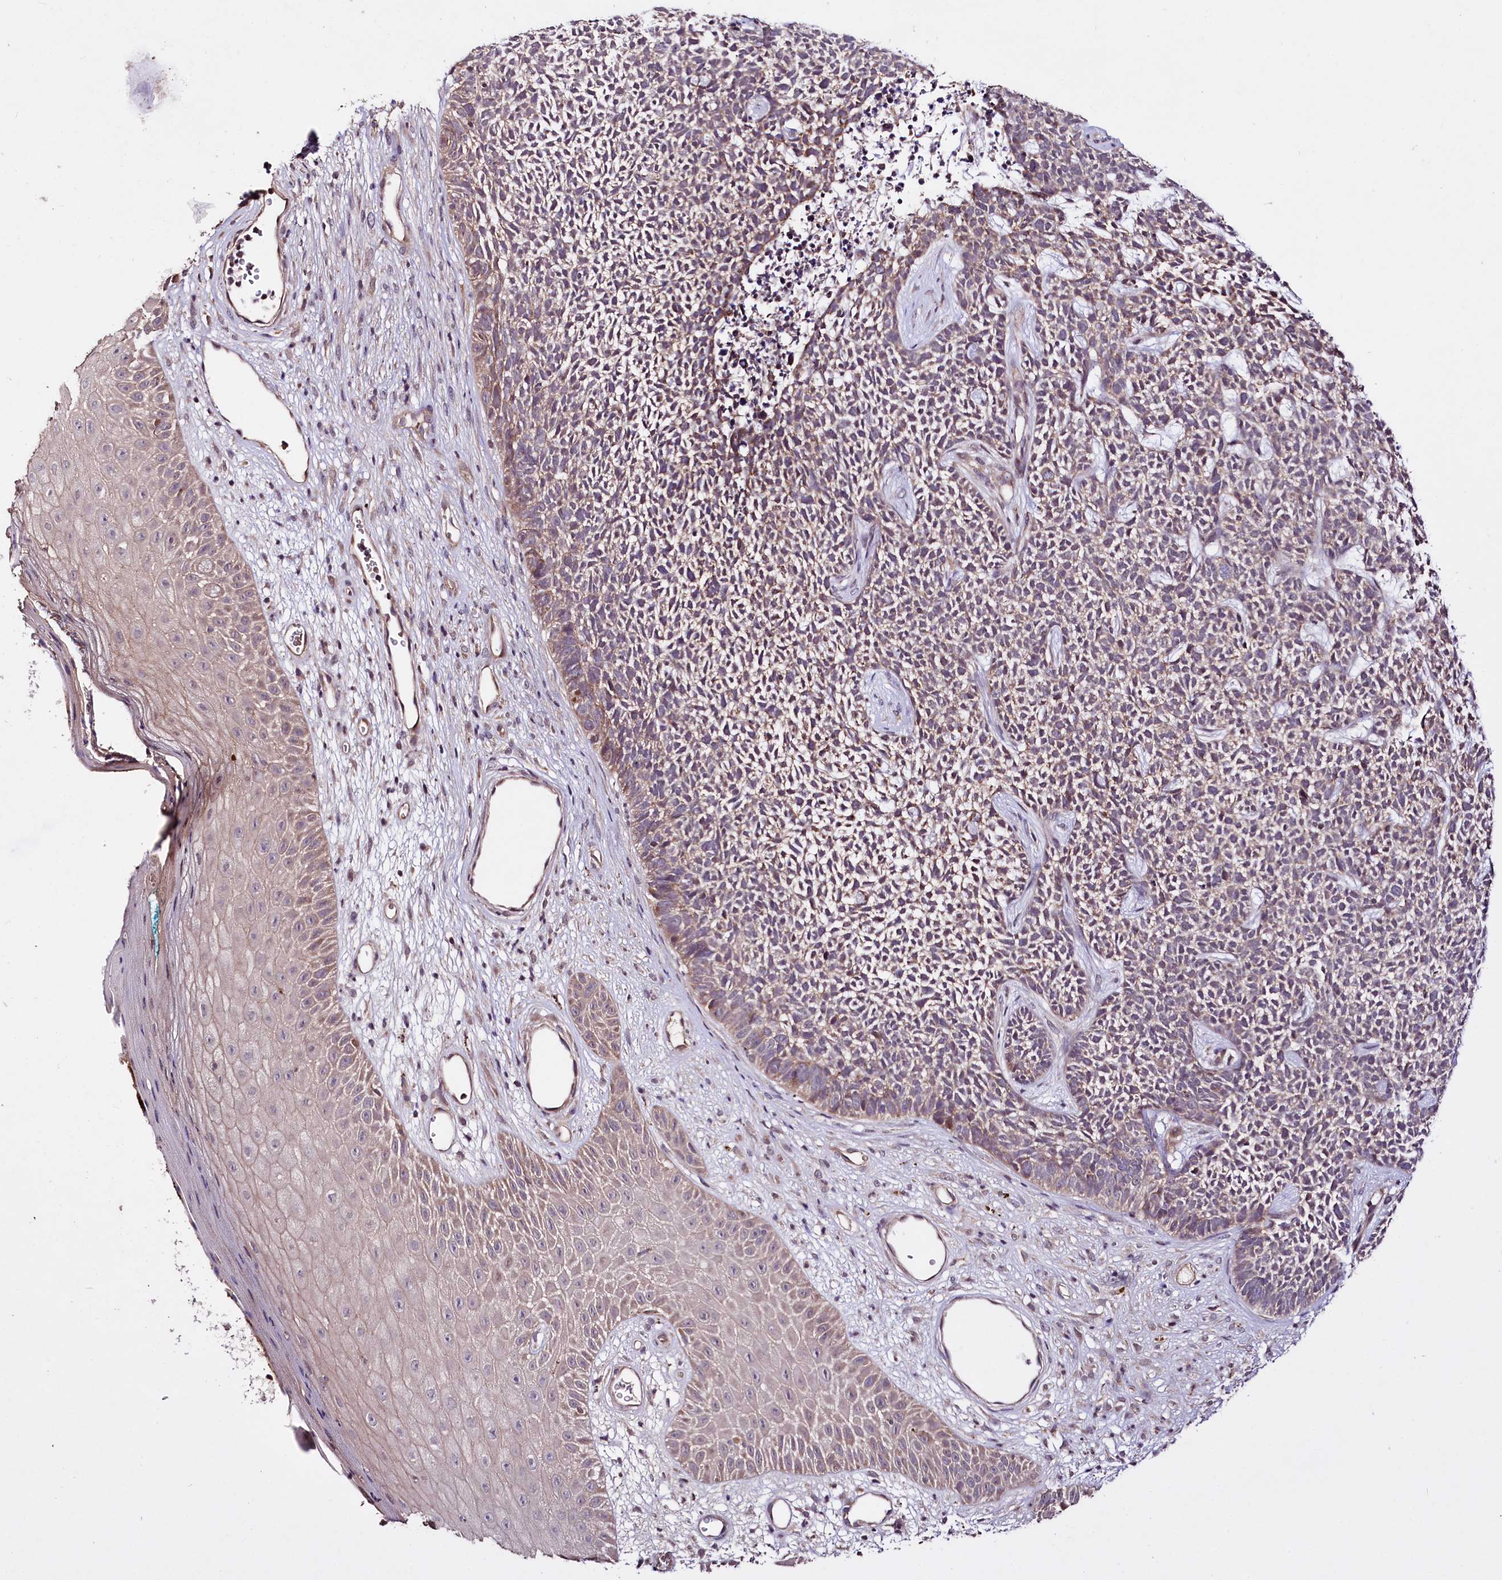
{"staining": {"intensity": "weak", "quantity": "<25%", "location": "cytoplasmic/membranous"}, "tissue": "skin cancer", "cell_type": "Tumor cells", "image_type": "cancer", "snomed": [{"axis": "morphology", "description": "Basal cell carcinoma"}, {"axis": "topography", "description": "Skin"}], "caption": "Immunohistochemistry micrograph of neoplastic tissue: human basal cell carcinoma (skin) stained with DAB demonstrates no significant protein positivity in tumor cells. (DAB IHC visualized using brightfield microscopy, high magnification).", "gene": "TAFAZZIN", "patient": {"sex": "female", "age": 84}}